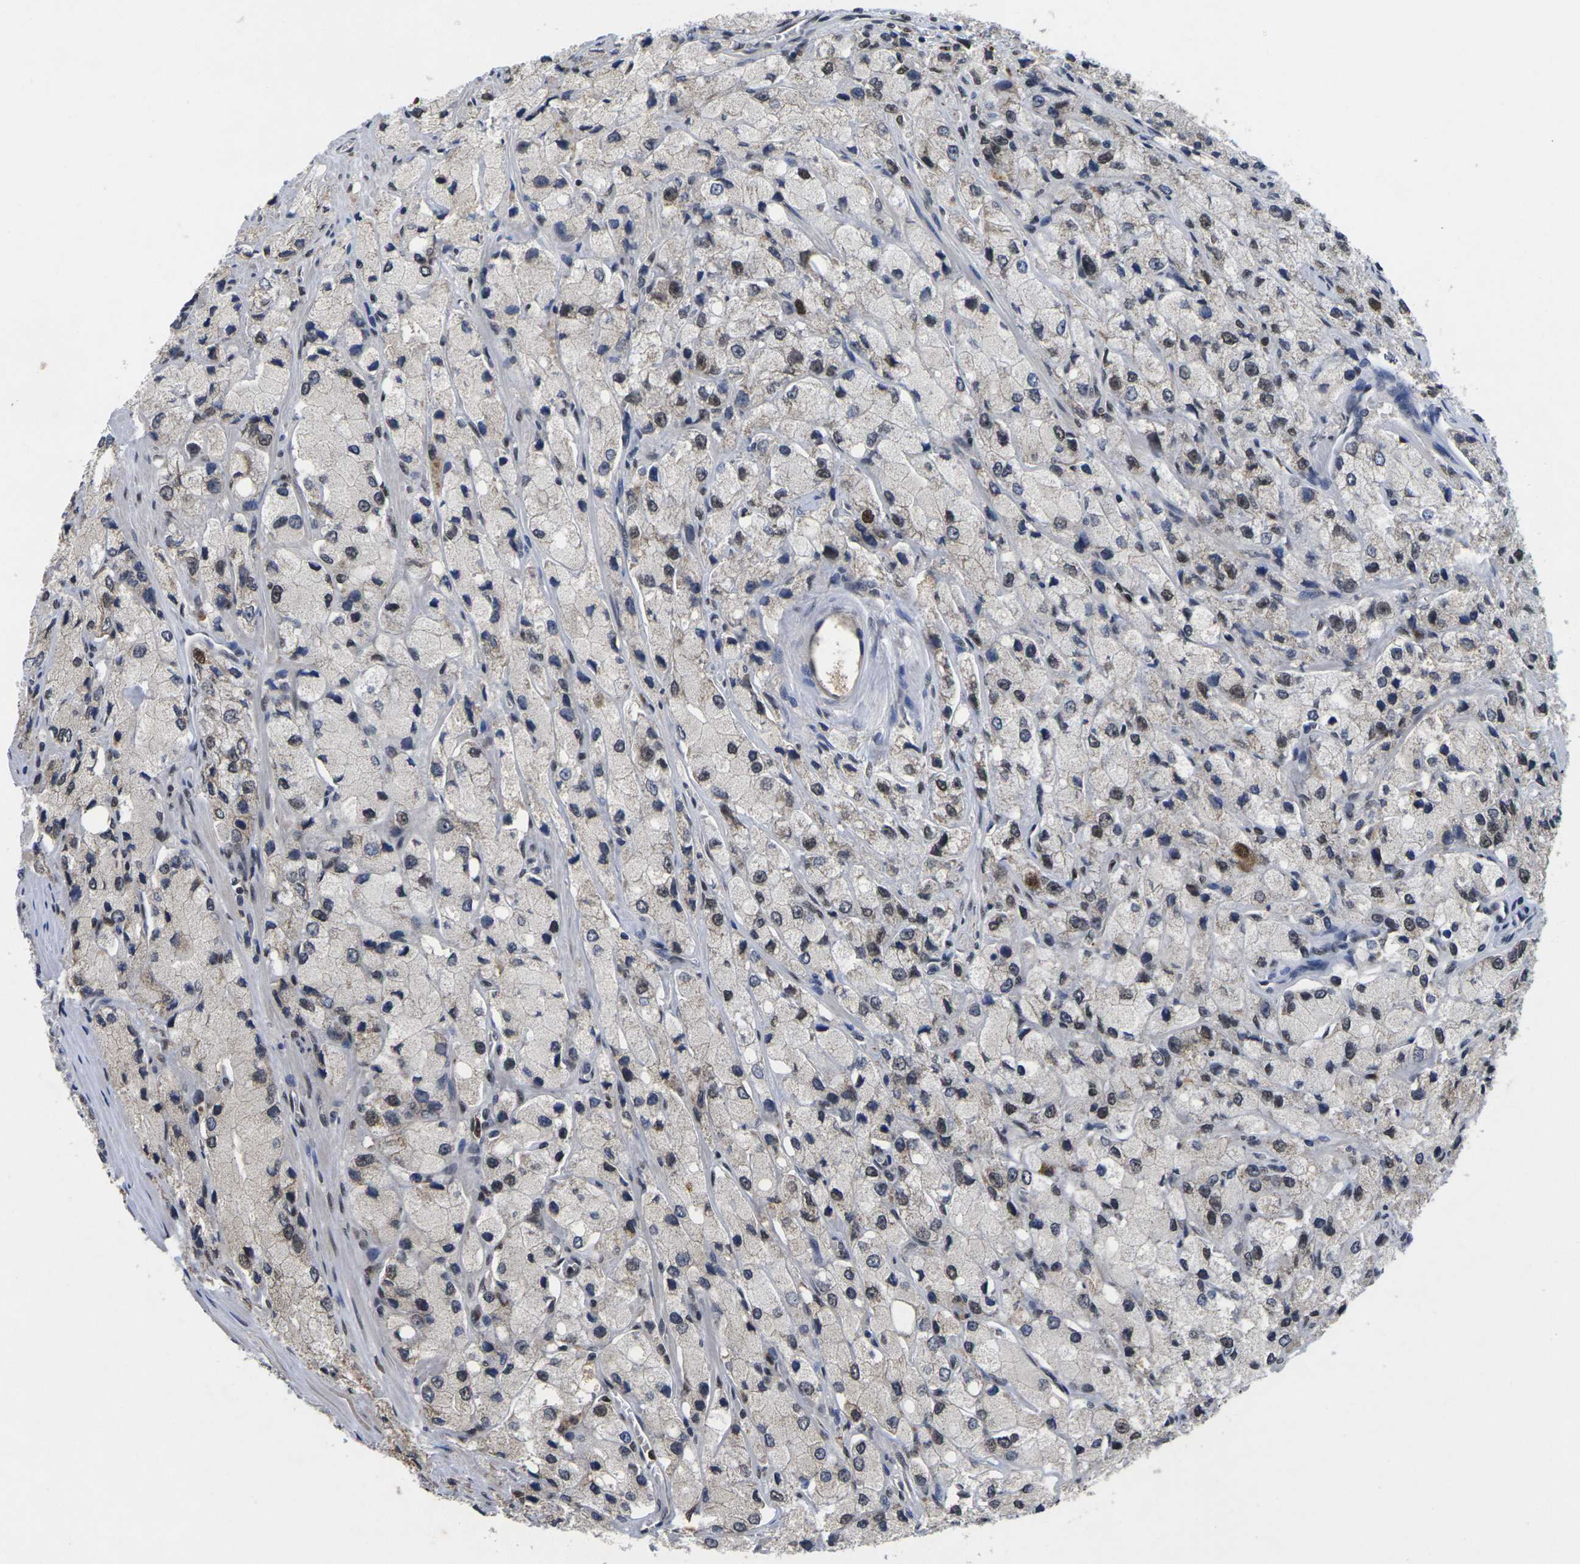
{"staining": {"intensity": "moderate", "quantity": "<25%", "location": "nuclear"}, "tissue": "prostate cancer", "cell_type": "Tumor cells", "image_type": "cancer", "snomed": [{"axis": "morphology", "description": "Adenocarcinoma, High grade"}, {"axis": "topography", "description": "Prostate"}], "caption": "Protein expression analysis of prostate high-grade adenocarcinoma reveals moderate nuclear staining in about <25% of tumor cells. (DAB (3,3'-diaminobenzidine) IHC with brightfield microscopy, high magnification).", "gene": "GTF2E1", "patient": {"sex": "male", "age": 58}}